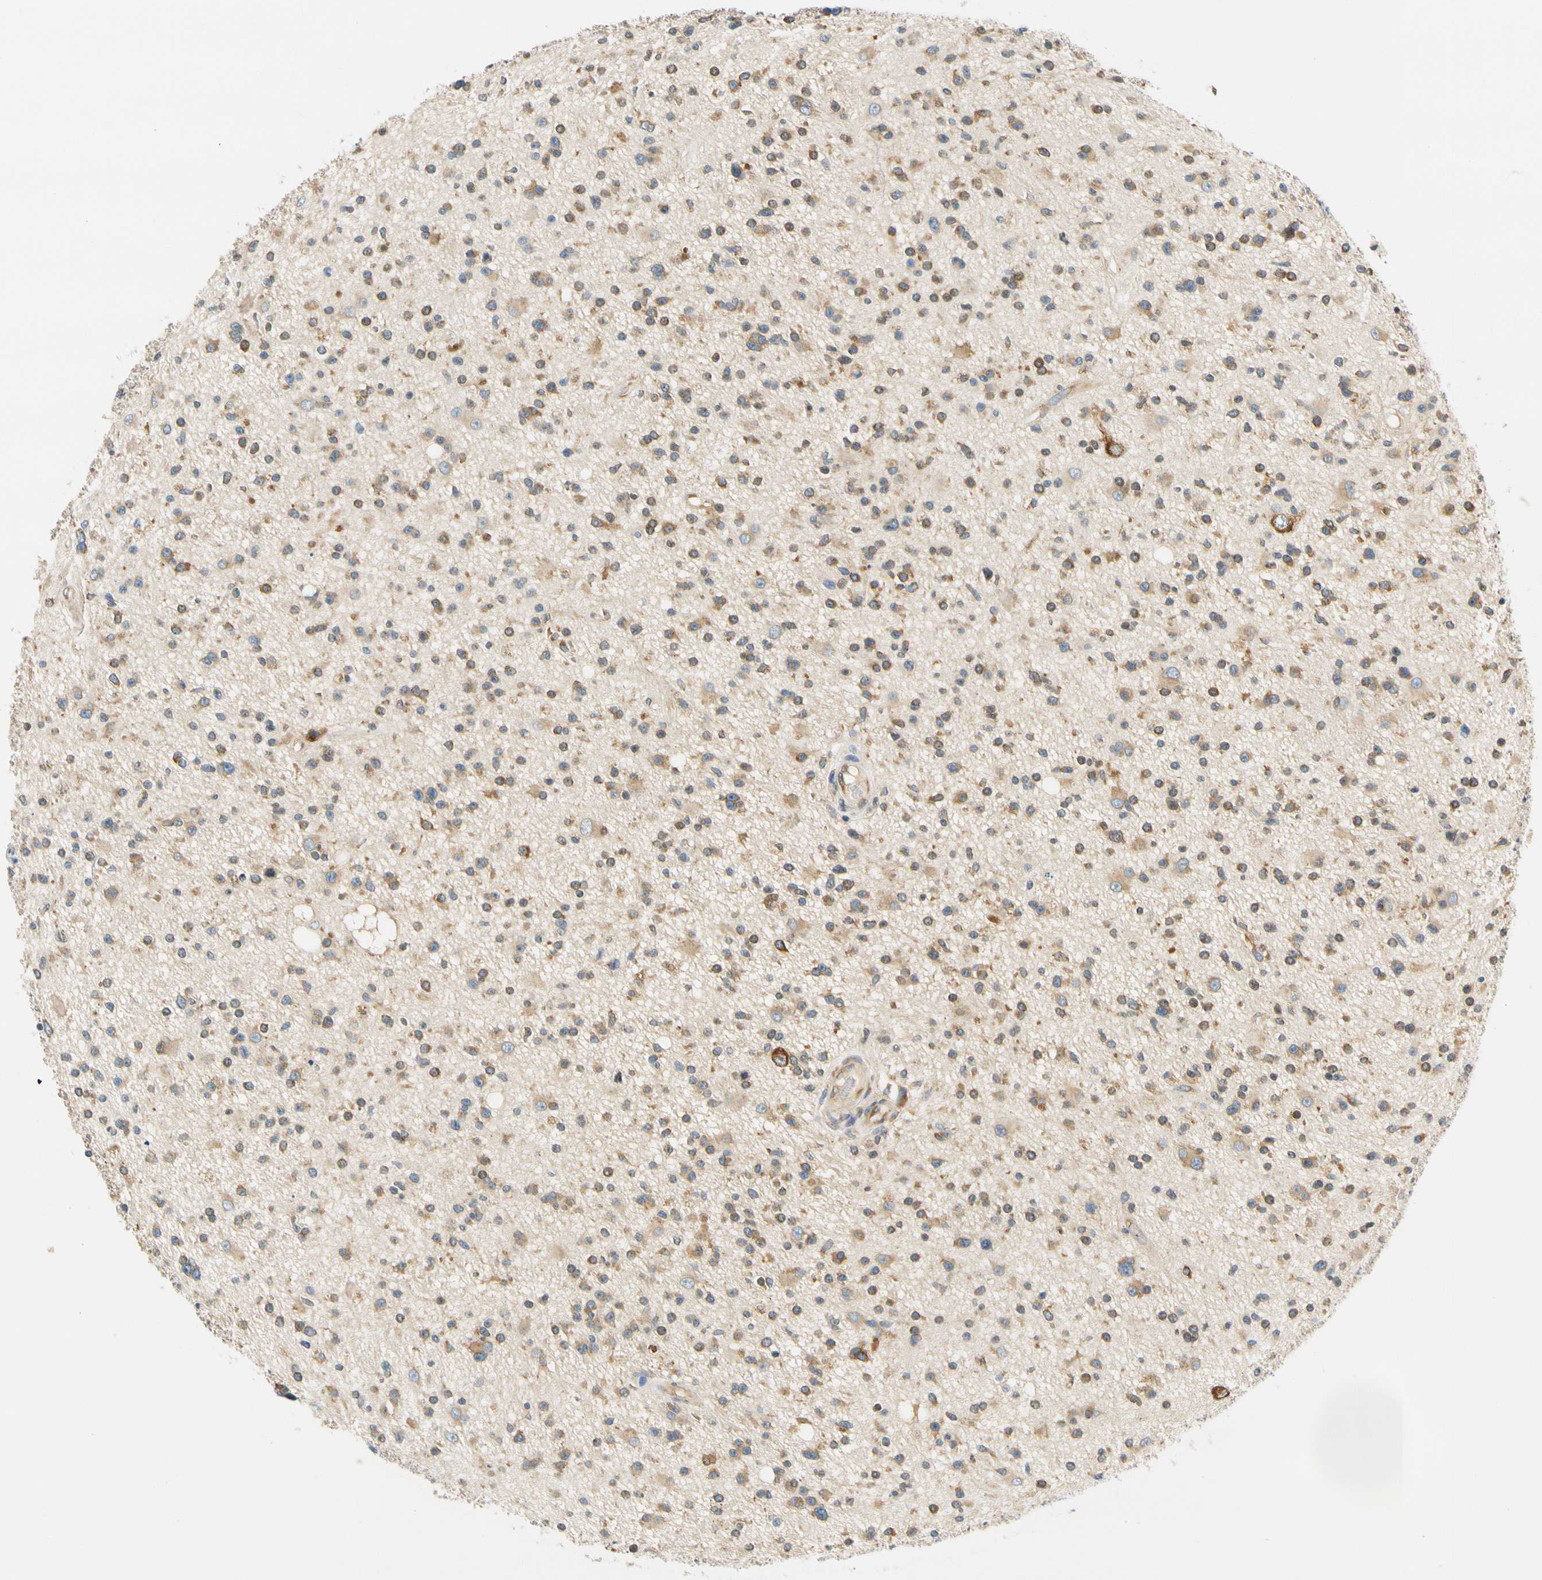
{"staining": {"intensity": "moderate", "quantity": ">75%", "location": "cytoplasmic/membranous"}, "tissue": "glioma", "cell_type": "Tumor cells", "image_type": "cancer", "snomed": [{"axis": "morphology", "description": "Glioma, malignant, High grade"}, {"axis": "topography", "description": "Brain"}], "caption": "Tumor cells demonstrate medium levels of moderate cytoplasmic/membranous expression in about >75% of cells in human glioma. (DAB (3,3'-diaminobenzidine) IHC, brown staining for protein, blue staining for nuclei).", "gene": "LRRC47", "patient": {"sex": "male", "age": 33}}